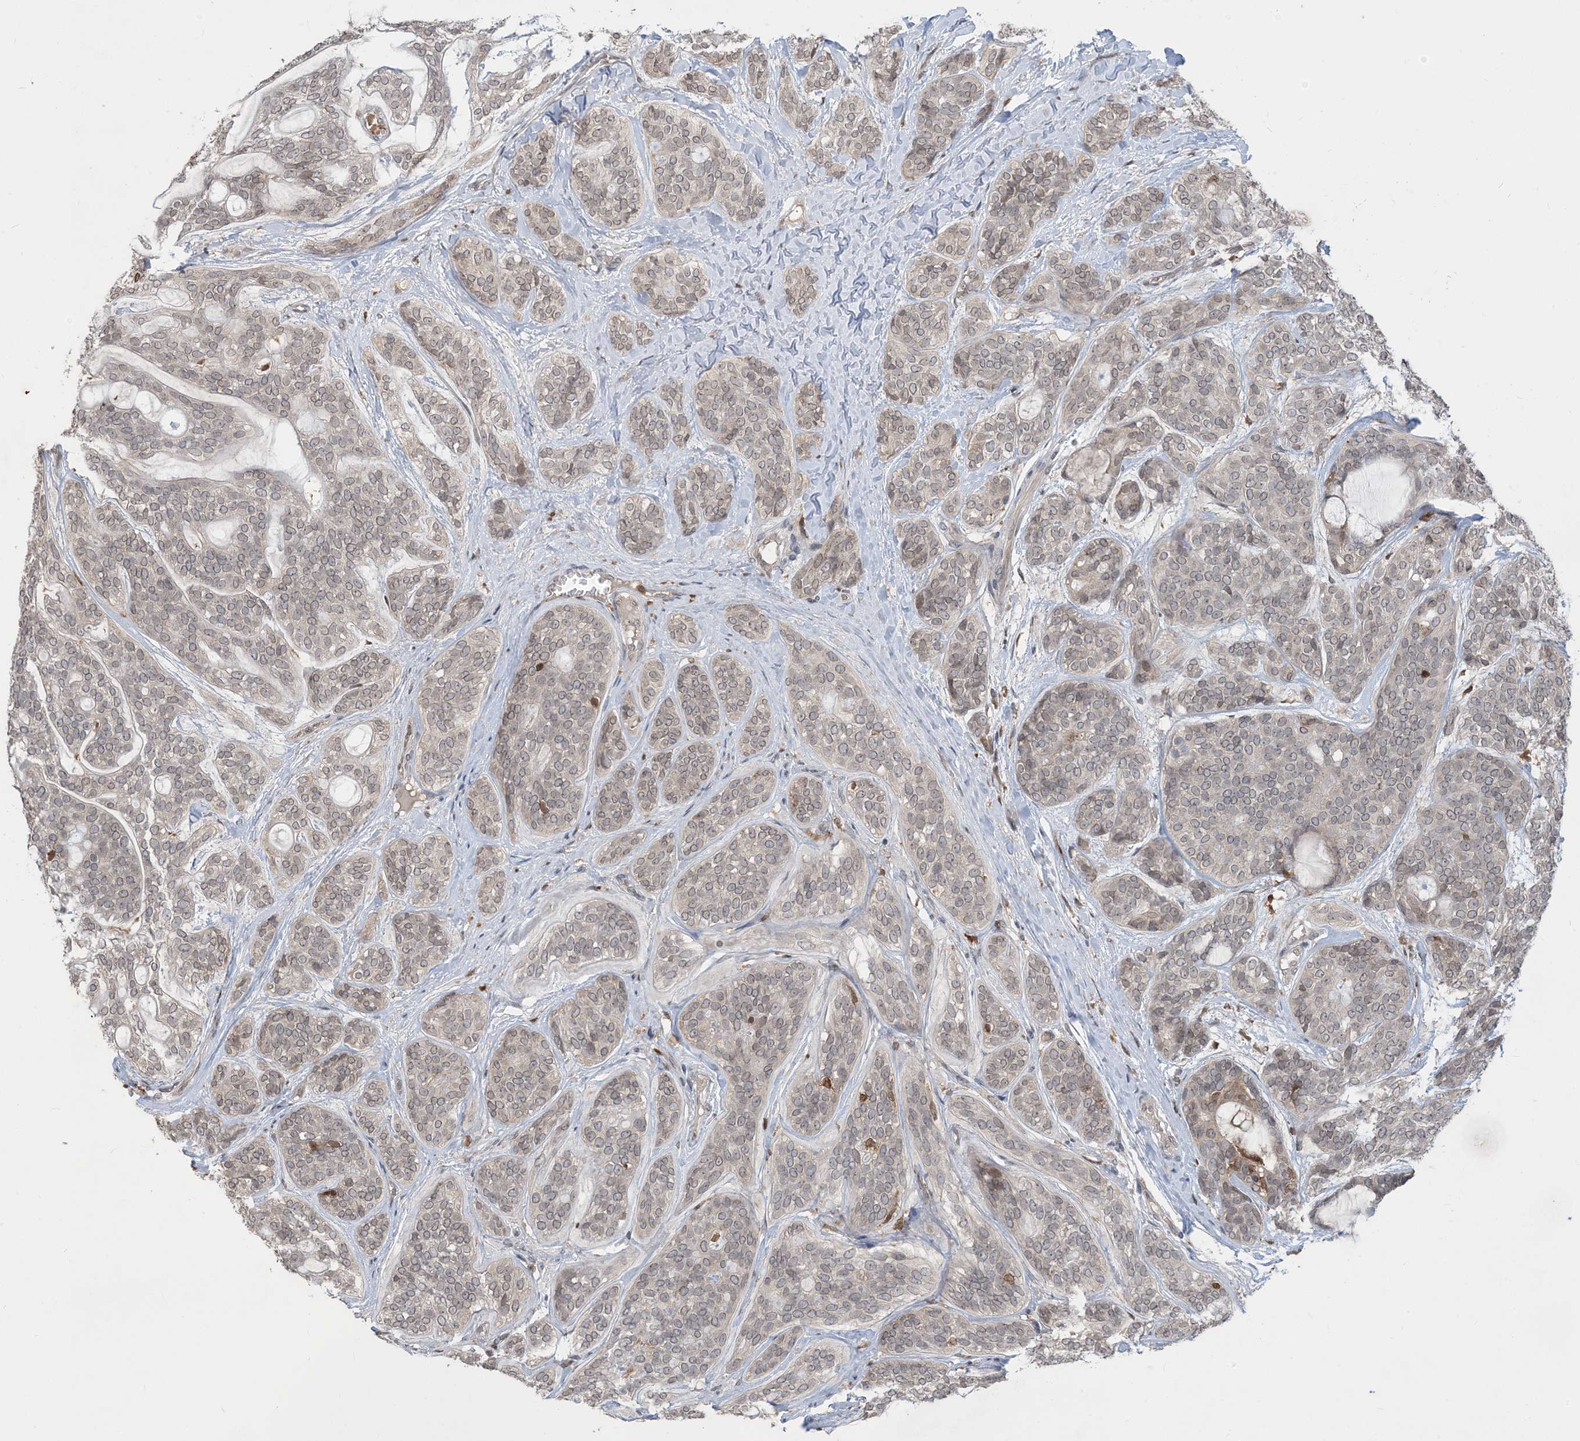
{"staining": {"intensity": "weak", "quantity": "25%-75%", "location": "cytoplasmic/membranous,nuclear"}, "tissue": "head and neck cancer", "cell_type": "Tumor cells", "image_type": "cancer", "snomed": [{"axis": "morphology", "description": "Adenocarcinoma, NOS"}, {"axis": "topography", "description": "Head-Neck"}], "caption": "A photomicrograph of adenocarcinoma (head and neck) stained for a protein exhibits weak cytoplasmic/membranous and nuclear brown staining in tumor cells. The protein is stained brown, and the nuclei are stained in blue (DAB IHC with brightfield microscopy, high magnification).", "gene": "NAGK", "patient": {"sex": "male", "age": 66}}